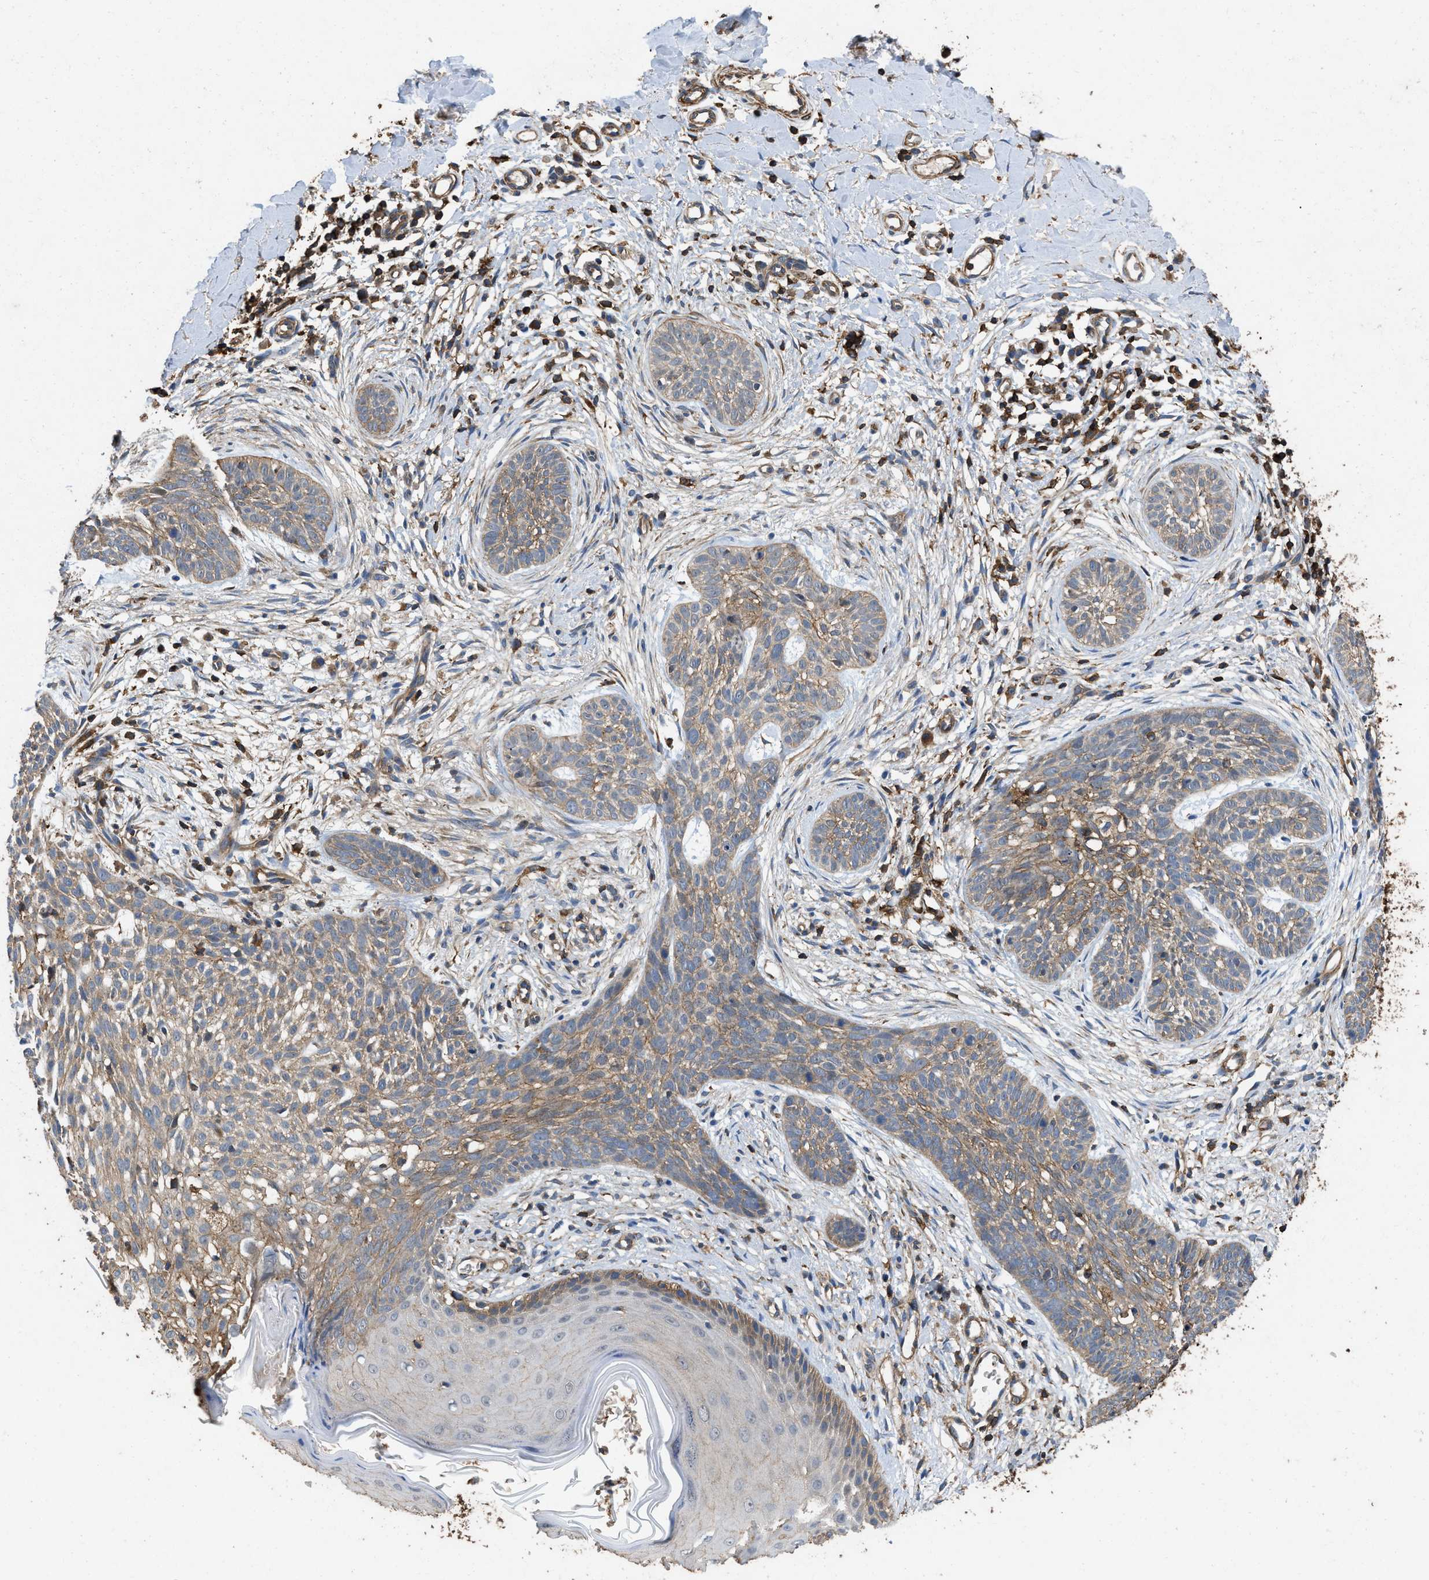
{"staining": {"intensity": "weak", "quantity": ">75%", "location": "cytoplasmic/membranous"}, "tissue": "skin cancer", "cell_type": "Tumor cells", "image_type": "cancer", "snomed": [{"axis": "morphology", "description": "Basal cell carcinoma"}, {"axis": "topography", "description": "Skin"}], "caption": "This photomicrograph shows immunohistochemistry staining of skin basal cell carcinoma, with low weak cytoplasmic/membranous staining in about >75% of tumor cells.", "gene": "LINGO2", "patient": {"sex": "female", "age": 59}}